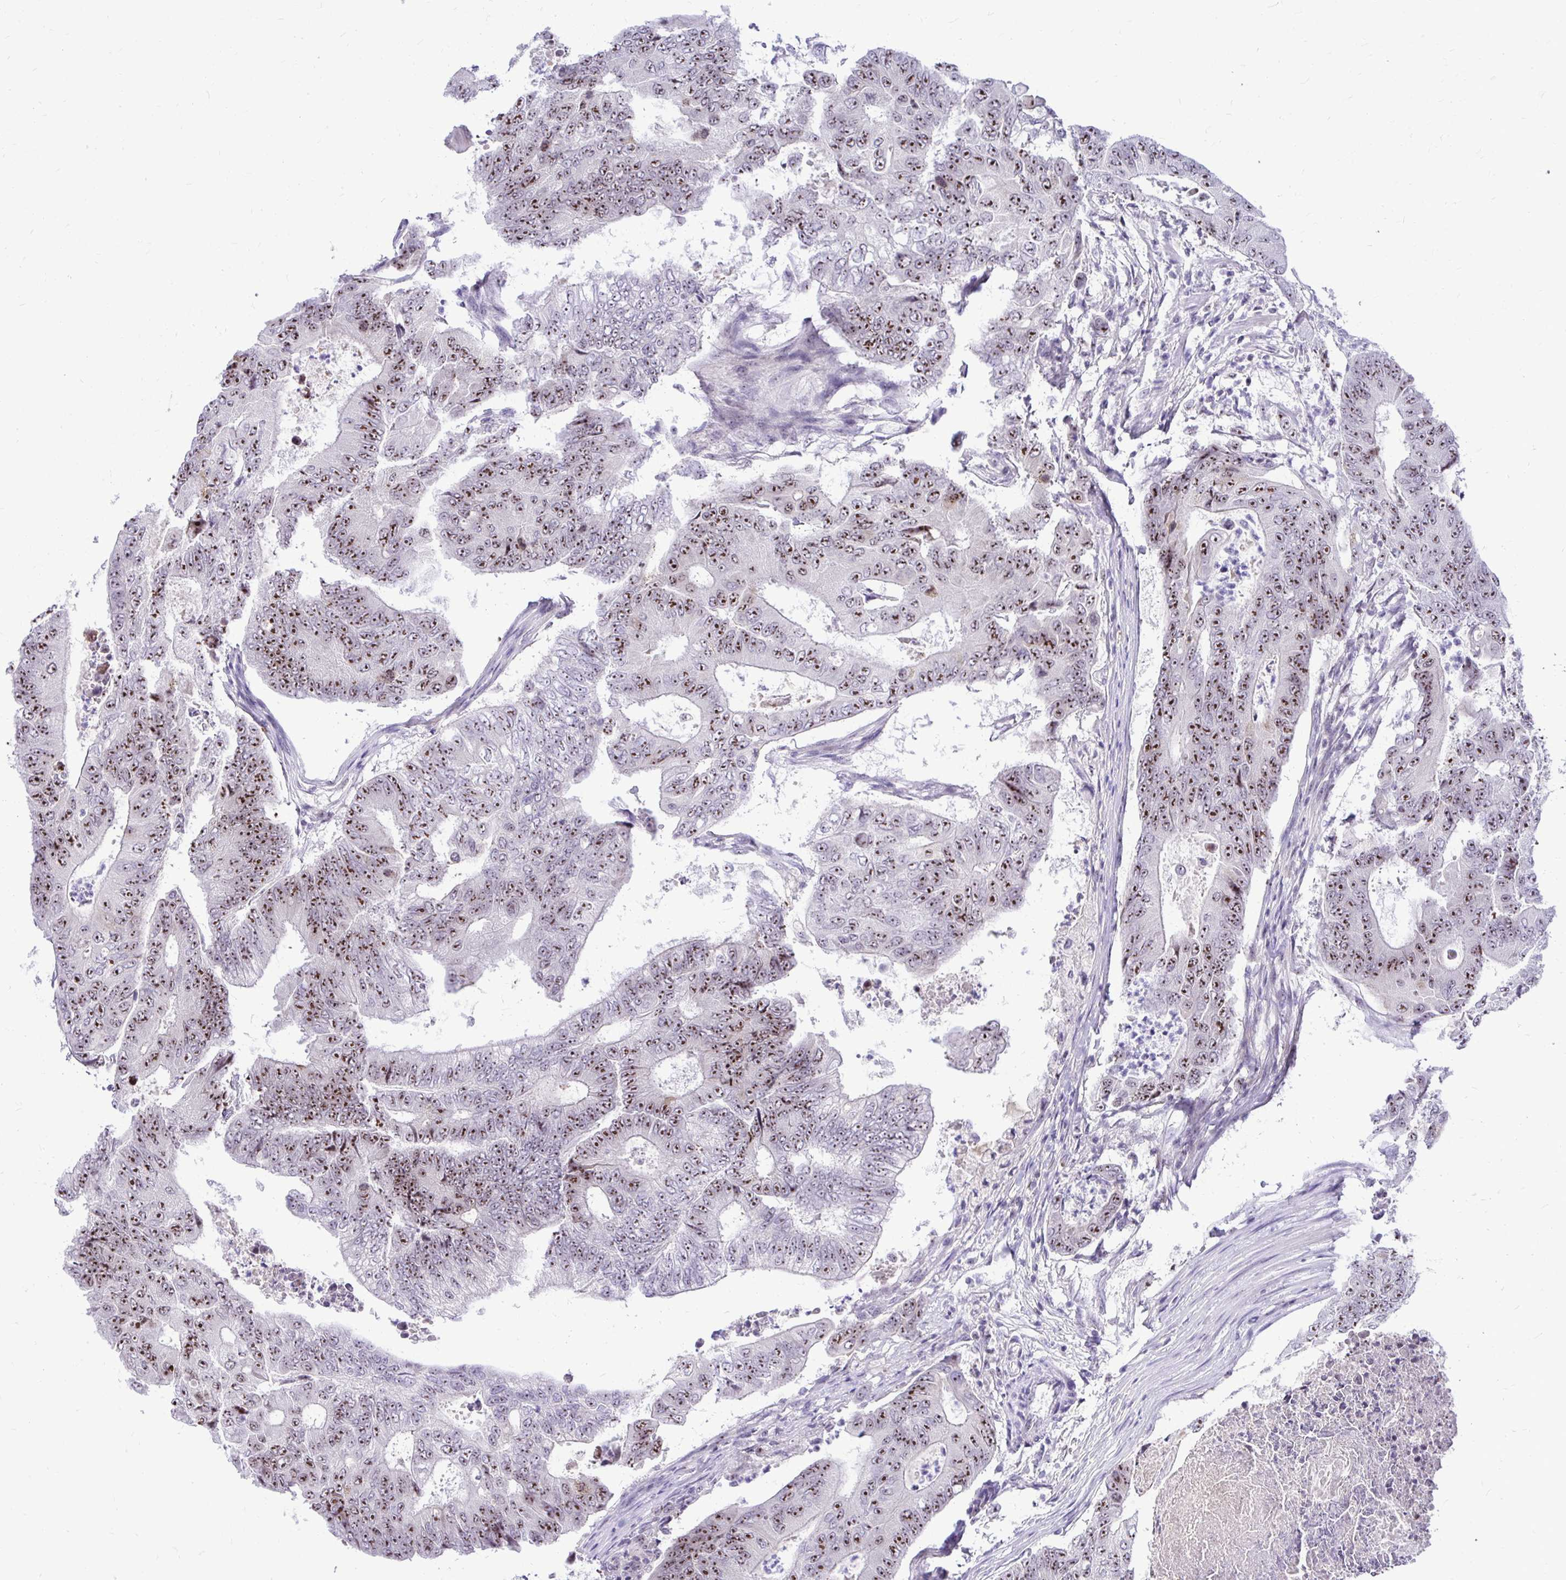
{"staining": {"intensity": "moderate", "quantity": ">75%", "location": "nuclear"}, "tissue": "colorectal cancer", "cell_type": "Tumor cells", "image_type": "cancer", "snomed": [{"axis": "morphology", "description": "Adenocarcinoma, NOS"}, {"axis": "topography", "description": "Colon"}], "caption": "Immunohistochemistry staining of colorectal cancer (adenocarcinoma), which displays medium levels of moderate nuclear staining in approximately >75% of tumor cells indicating moderate nuclear protein staining. The staining was performed using DAB (brown) for protein detection and nuclei were counterstained in hematoxylin (blue).", "gene": "NIFK", "patient": {"sex": "female", "age": 48}}